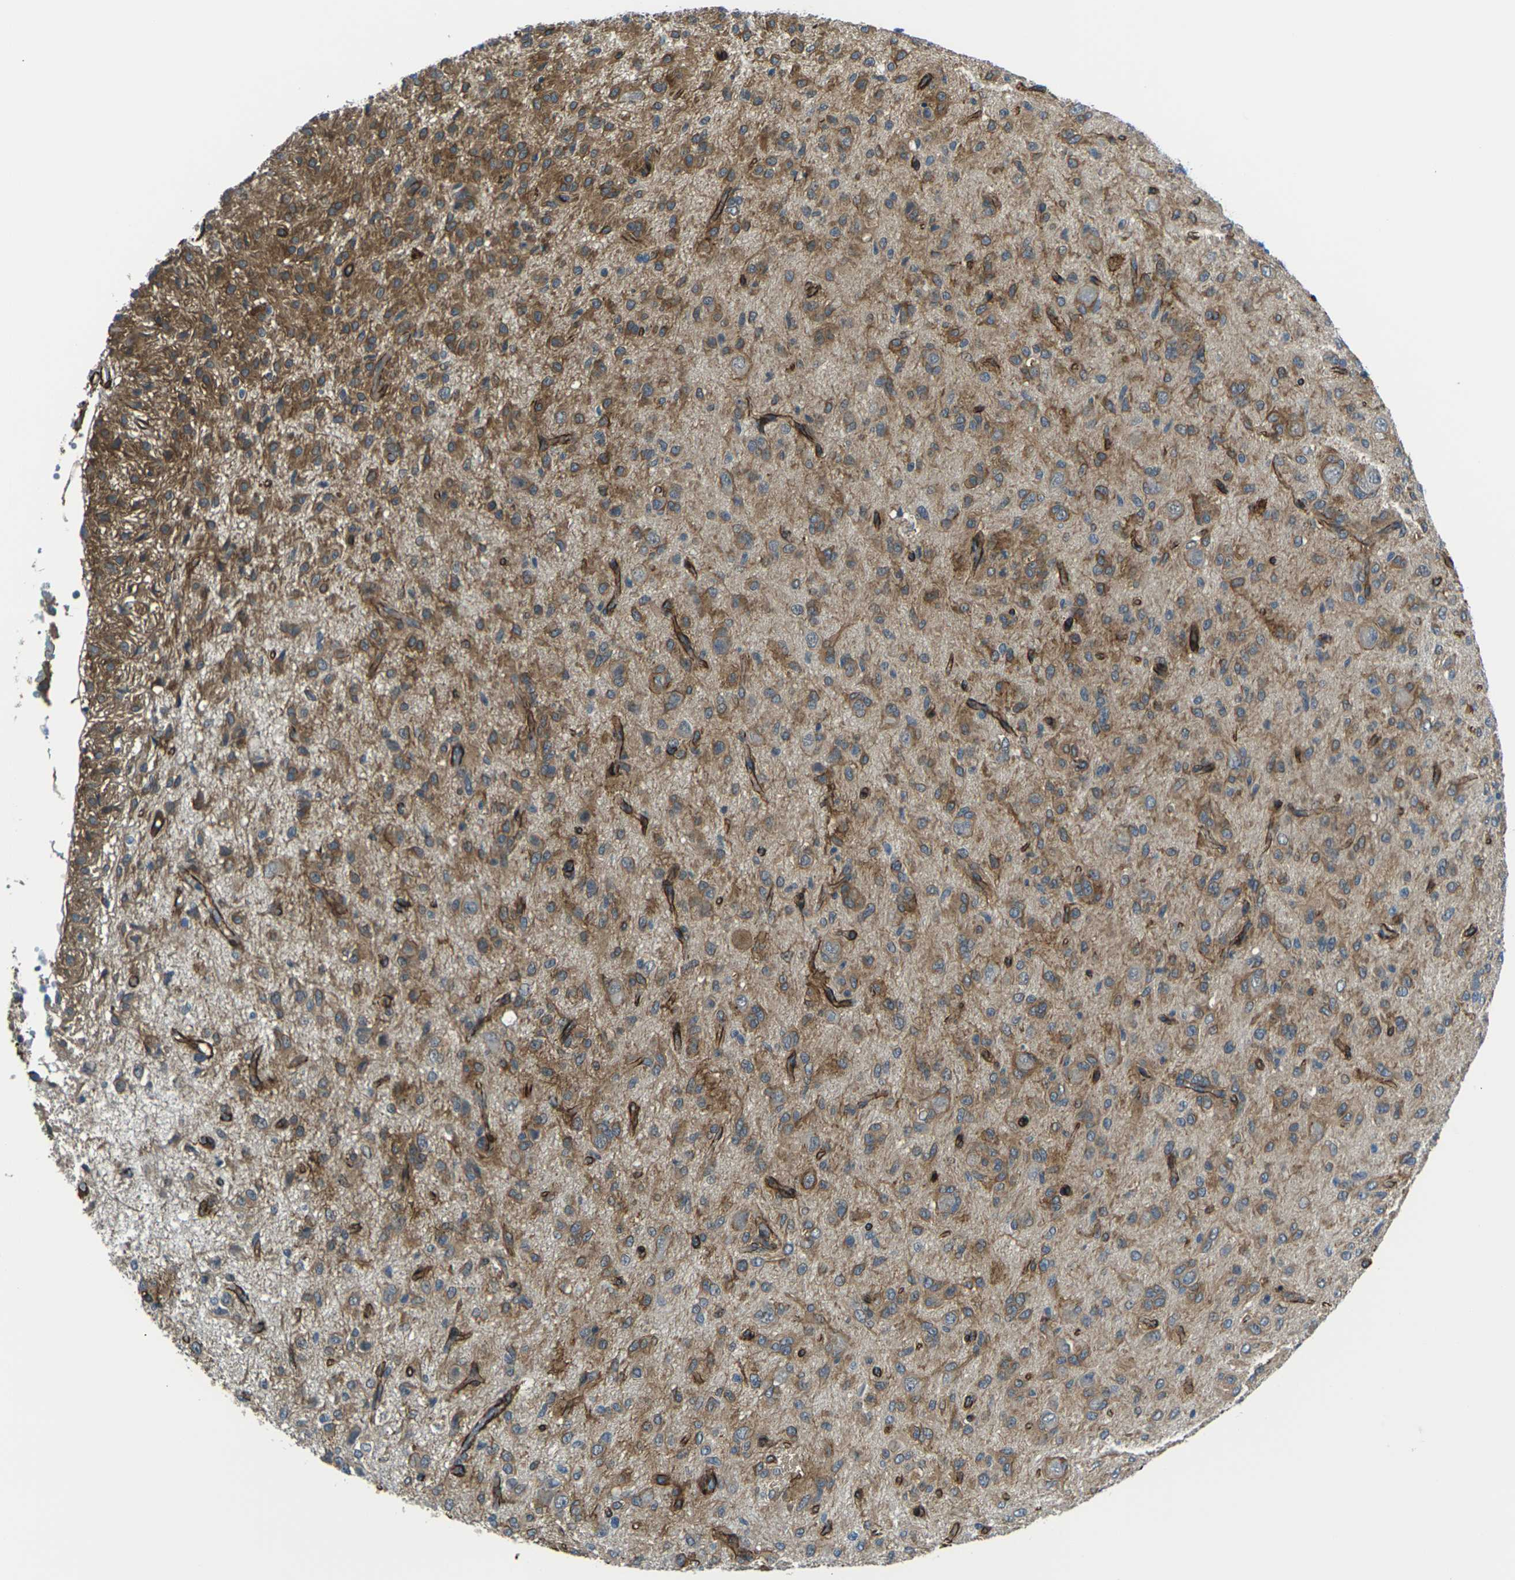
{"staining": {"intensity": "moderate", "quantity": ">75%", "location": "cytoplasmic/membranous"}, "tissue": "glioma", "cell_type": "Tumor cells", "image_type": "cancer", "snomed": [{"axis": "morphology", "description": "Glioma, malignant, High grade"}, {"axis": "topography", "description": "Brain"}], "caption": "Protein staining by immunohistochemistry reveals moderate cytoplasmic/membranous positivity in about >75% of tumor cells in glioma.", "gene": "GRAMD1C", "patient": {"sex": "female", "age": 59}}